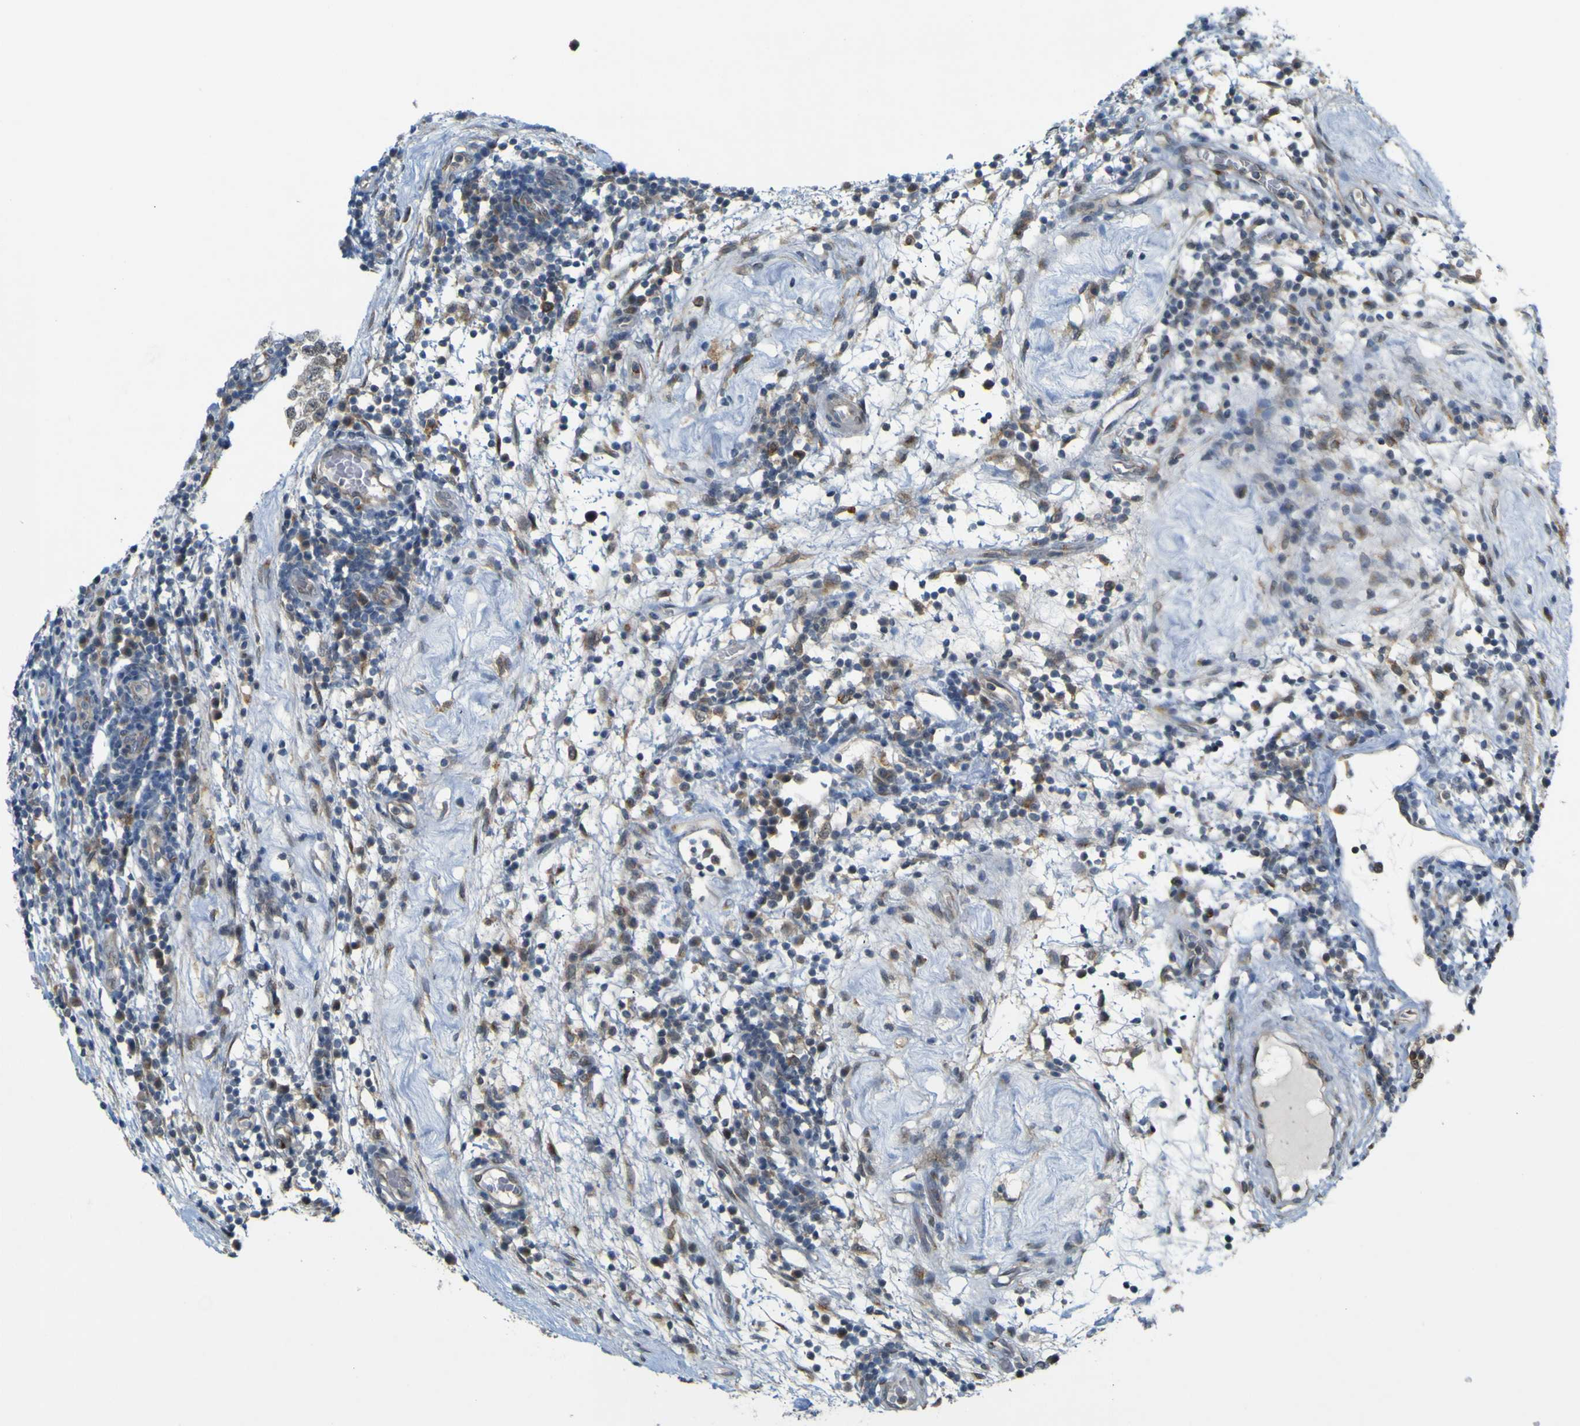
{"staining": {"intensity": "negative", "quantity": "none", "location": "none"}, "tissue": "testis cancer", "cell_type": "Tumor cells", "image_type": "cancer", "snomed": [{"axis": "morphology", "description": "Seminoma, NOS"}, {"axis": "topography", "description": "Testis"}], "caption": "Seminoma (testis) was stained to show a protein in brown. There is no significant staining in tumor cells.", "gene": "IGF2R", "patient": {"sex": "male", "age": 43}}